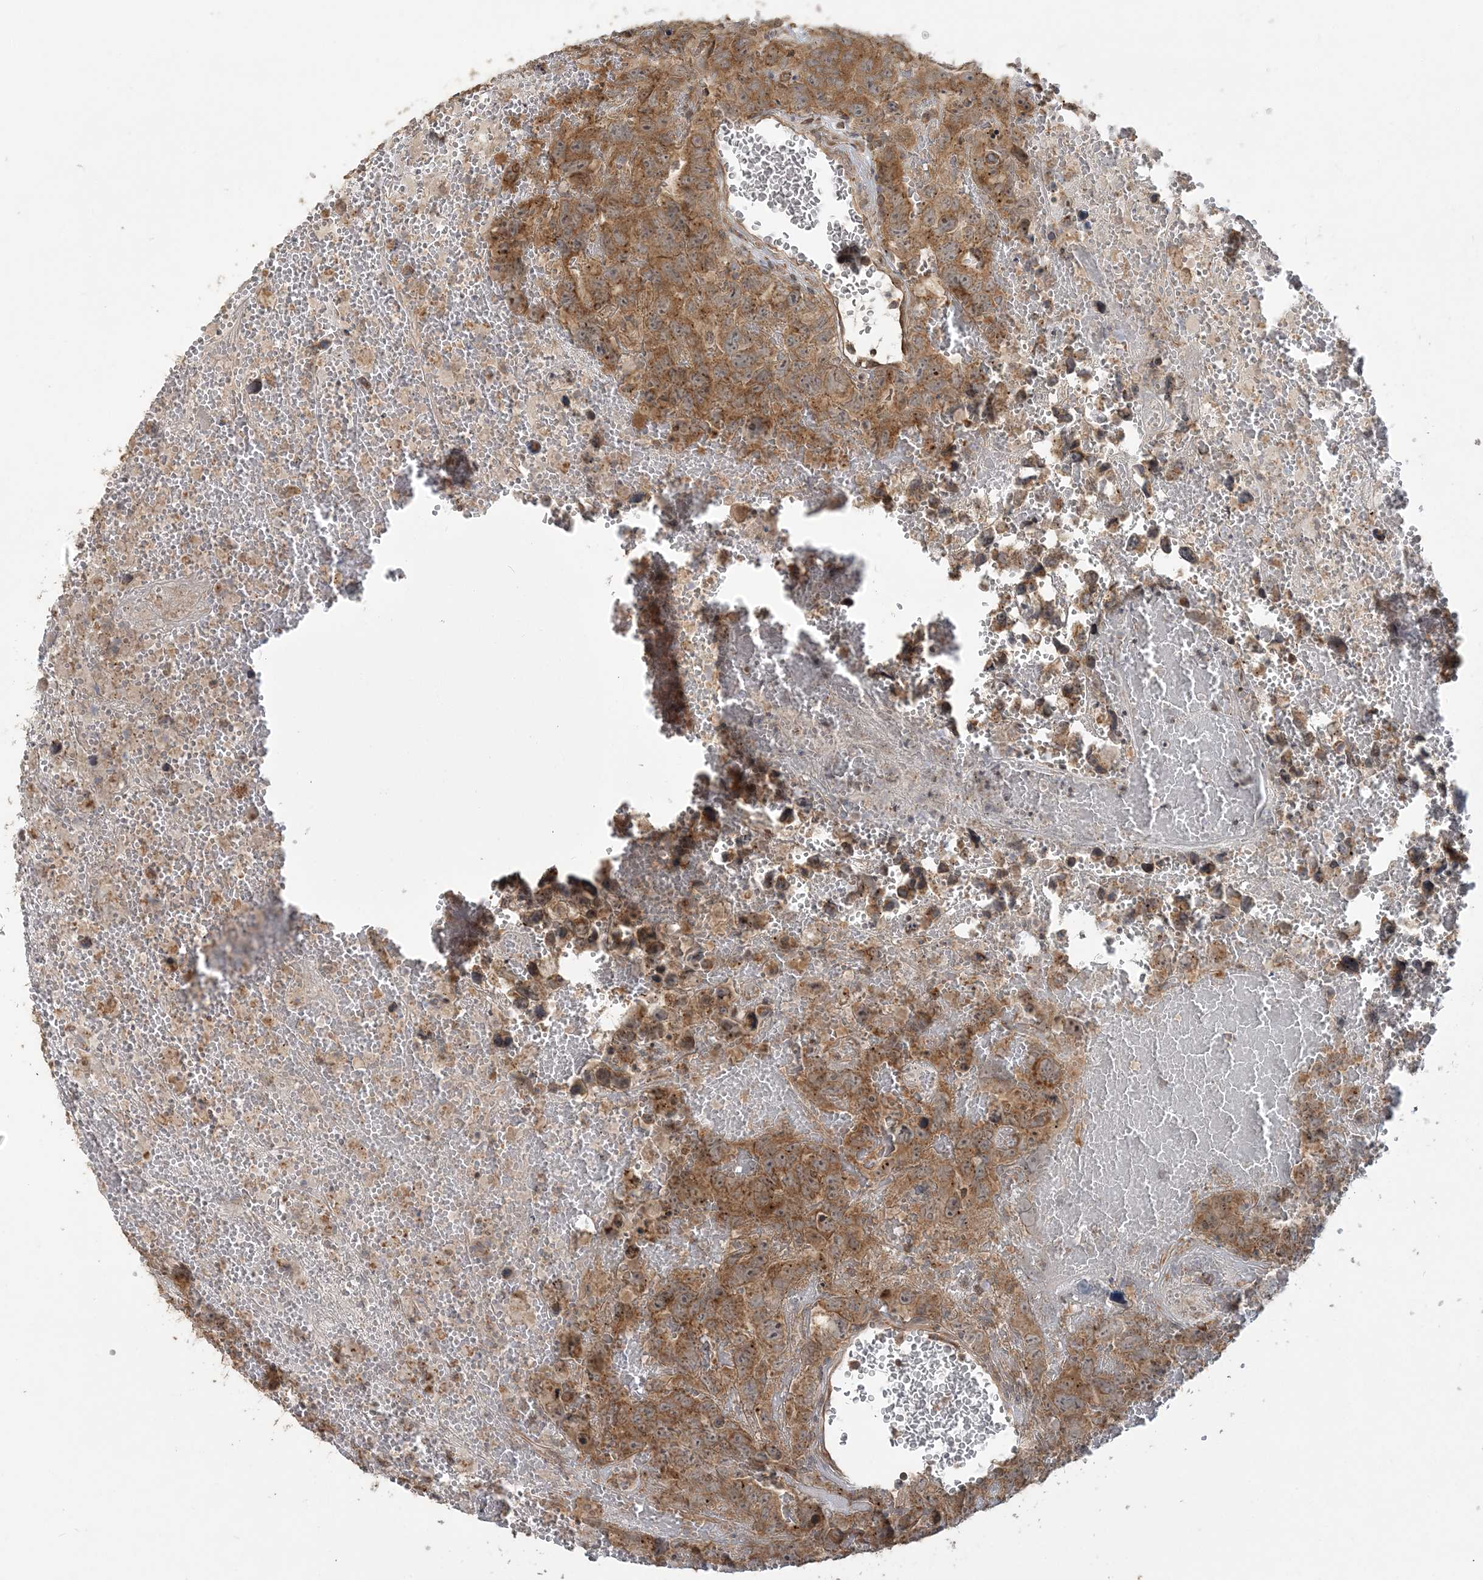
{"staining": {"intensity": "moderate", "quantity": ">75%", "location": "cytoplasmic/membranous"}, "tissue": "testis cancer", "cell_type": "Tumor cells", "image_type": "cancer", "snomed": [{"axis": "morphology", "description": "Carcinoma, Embryonal, NOS"}, {"axis": "topography", "description": "Testis"}], "caption": "Protein staining demonstrates moderate cytoplasmic/membranous positivity in approximately >75% of tumor cells in embryonal carcinoma (testis).", "gene": "STIM2", "patient": {"sex": "male", "age": 45}}